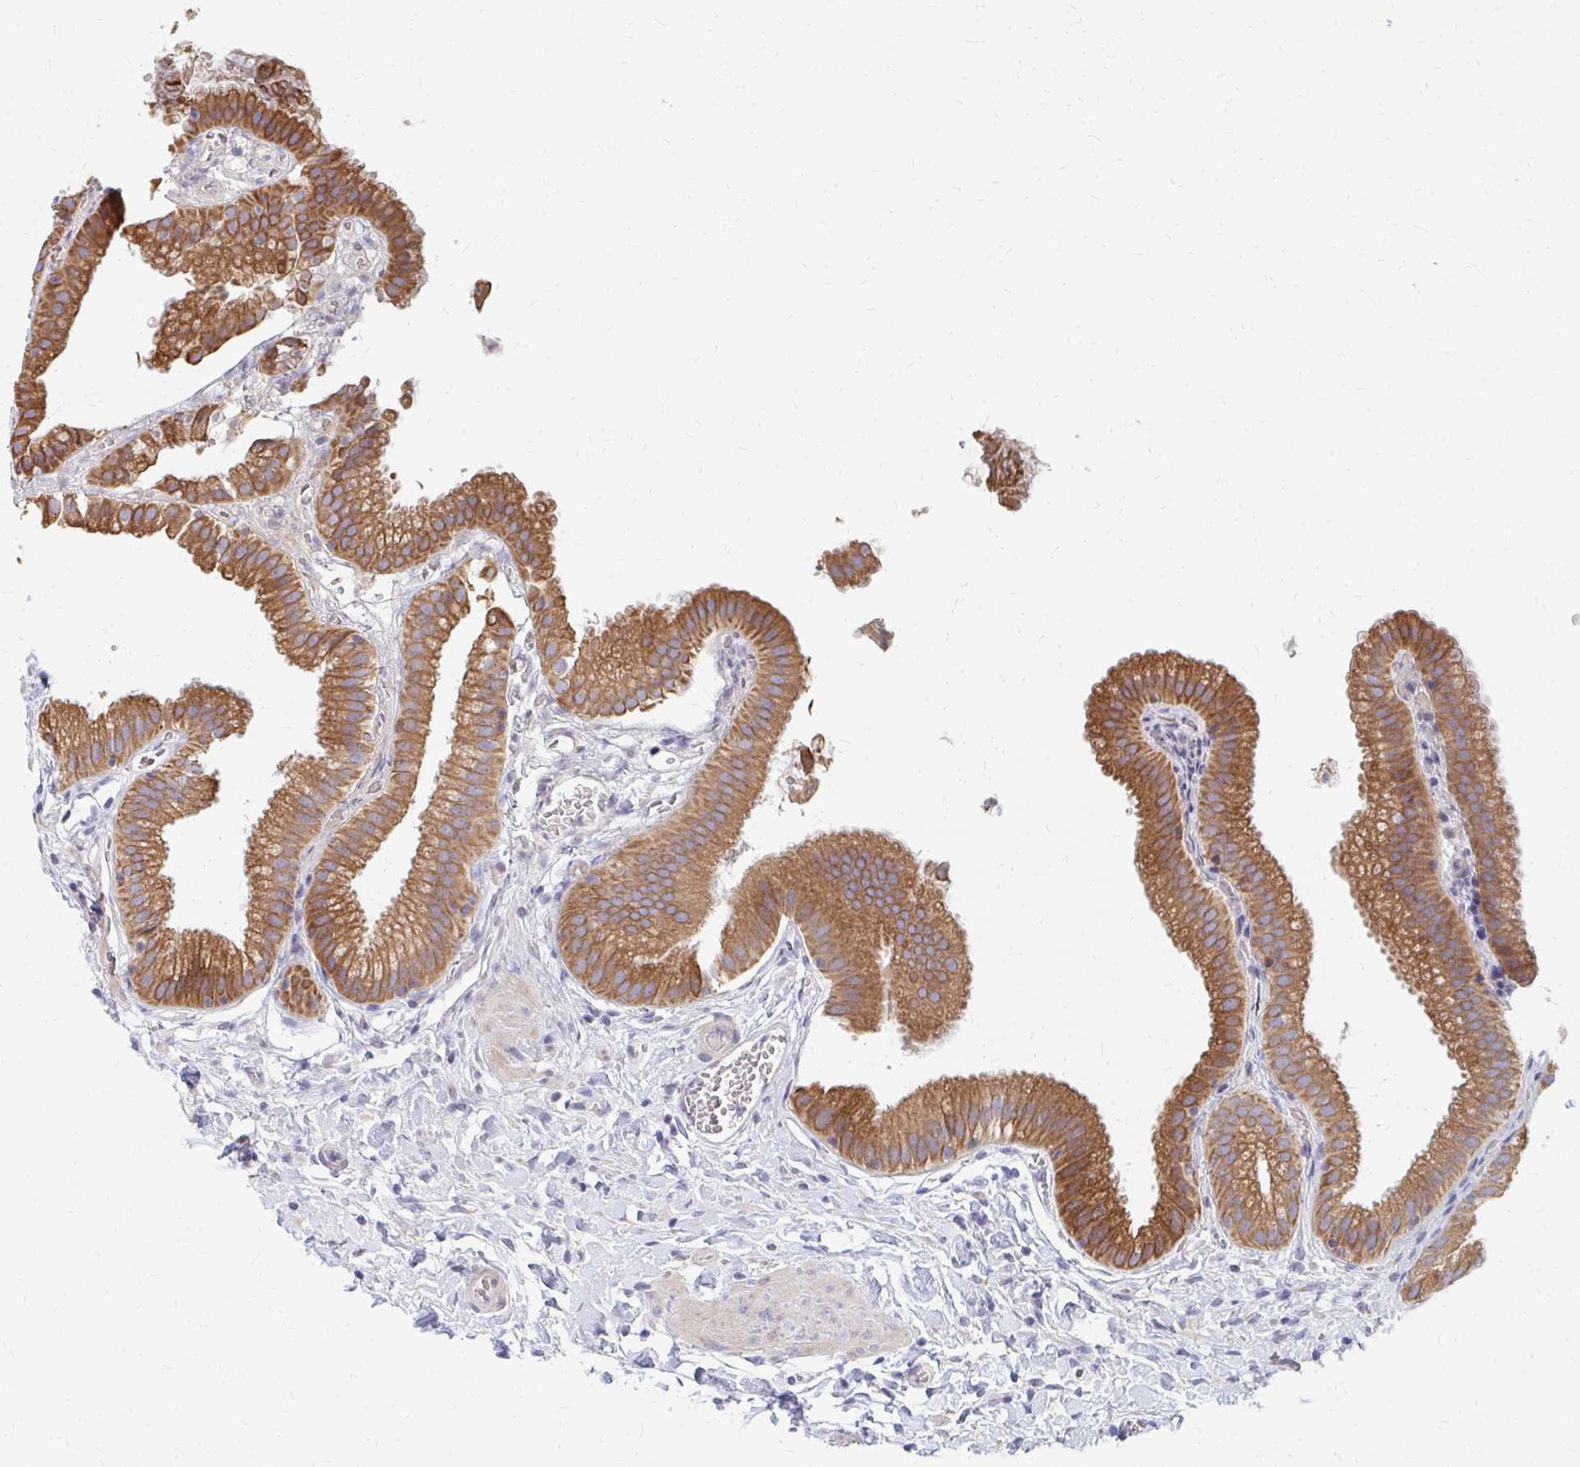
{"staining": {"intensity": "moderate", "quantity": ">75%", "location": "cytoplasmic/membranous"}, "tissue": "gallbladder", "cell_type": "Glandular cells", "image_type": "normal", "snomed": [{"axis": "morphology", "description": "Normal tissue, NOS"}, {"axis": "topography", "description": "Gallbladder"}], "caption": "Protein staining reveals moderate cytoplasmic/membranous staining in approximately >75% of glandular cells in unremarkable gallbladder.", "gene": "PPP1R13L", "patient": {"sex": "female", "age": 63}}